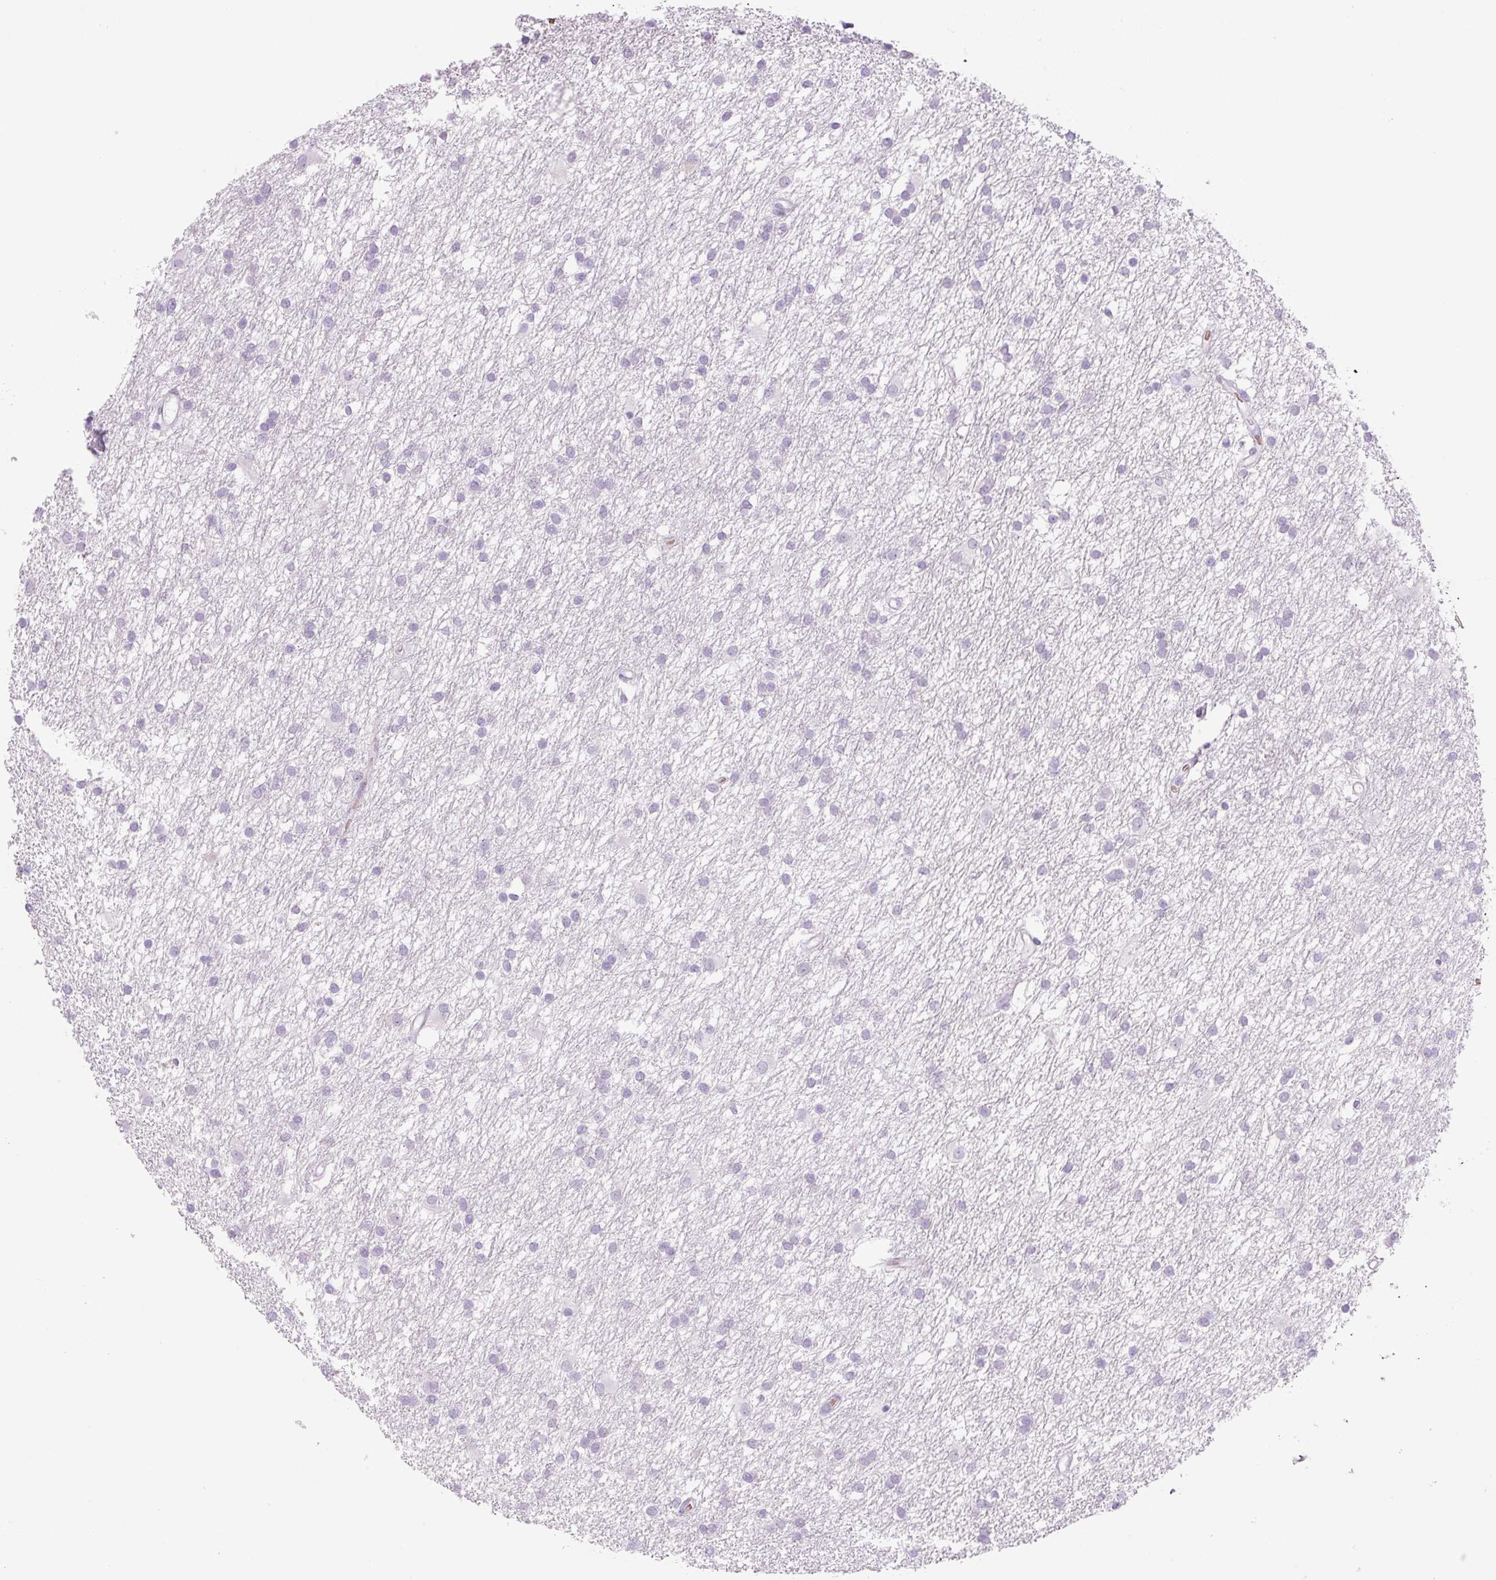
{"staining": {"intensity": "negative", "quantity": "none", "location": "none"}, "tissue": "glioma", "cell_type": "Tumor cells", "image_type": "cancer", "snomed": [{"axis": "morphology", "description": "Glioma, malignant, High grade"}, {"axis": "topography", "description": "Brain"}], "caption": "An immunohistochemistry (IHC) micrograph of glioma is shown. There is no staining in tumor cells of glioma.", "gene": "COL9A2", "patient": {"sex": "male", "age": 77}}